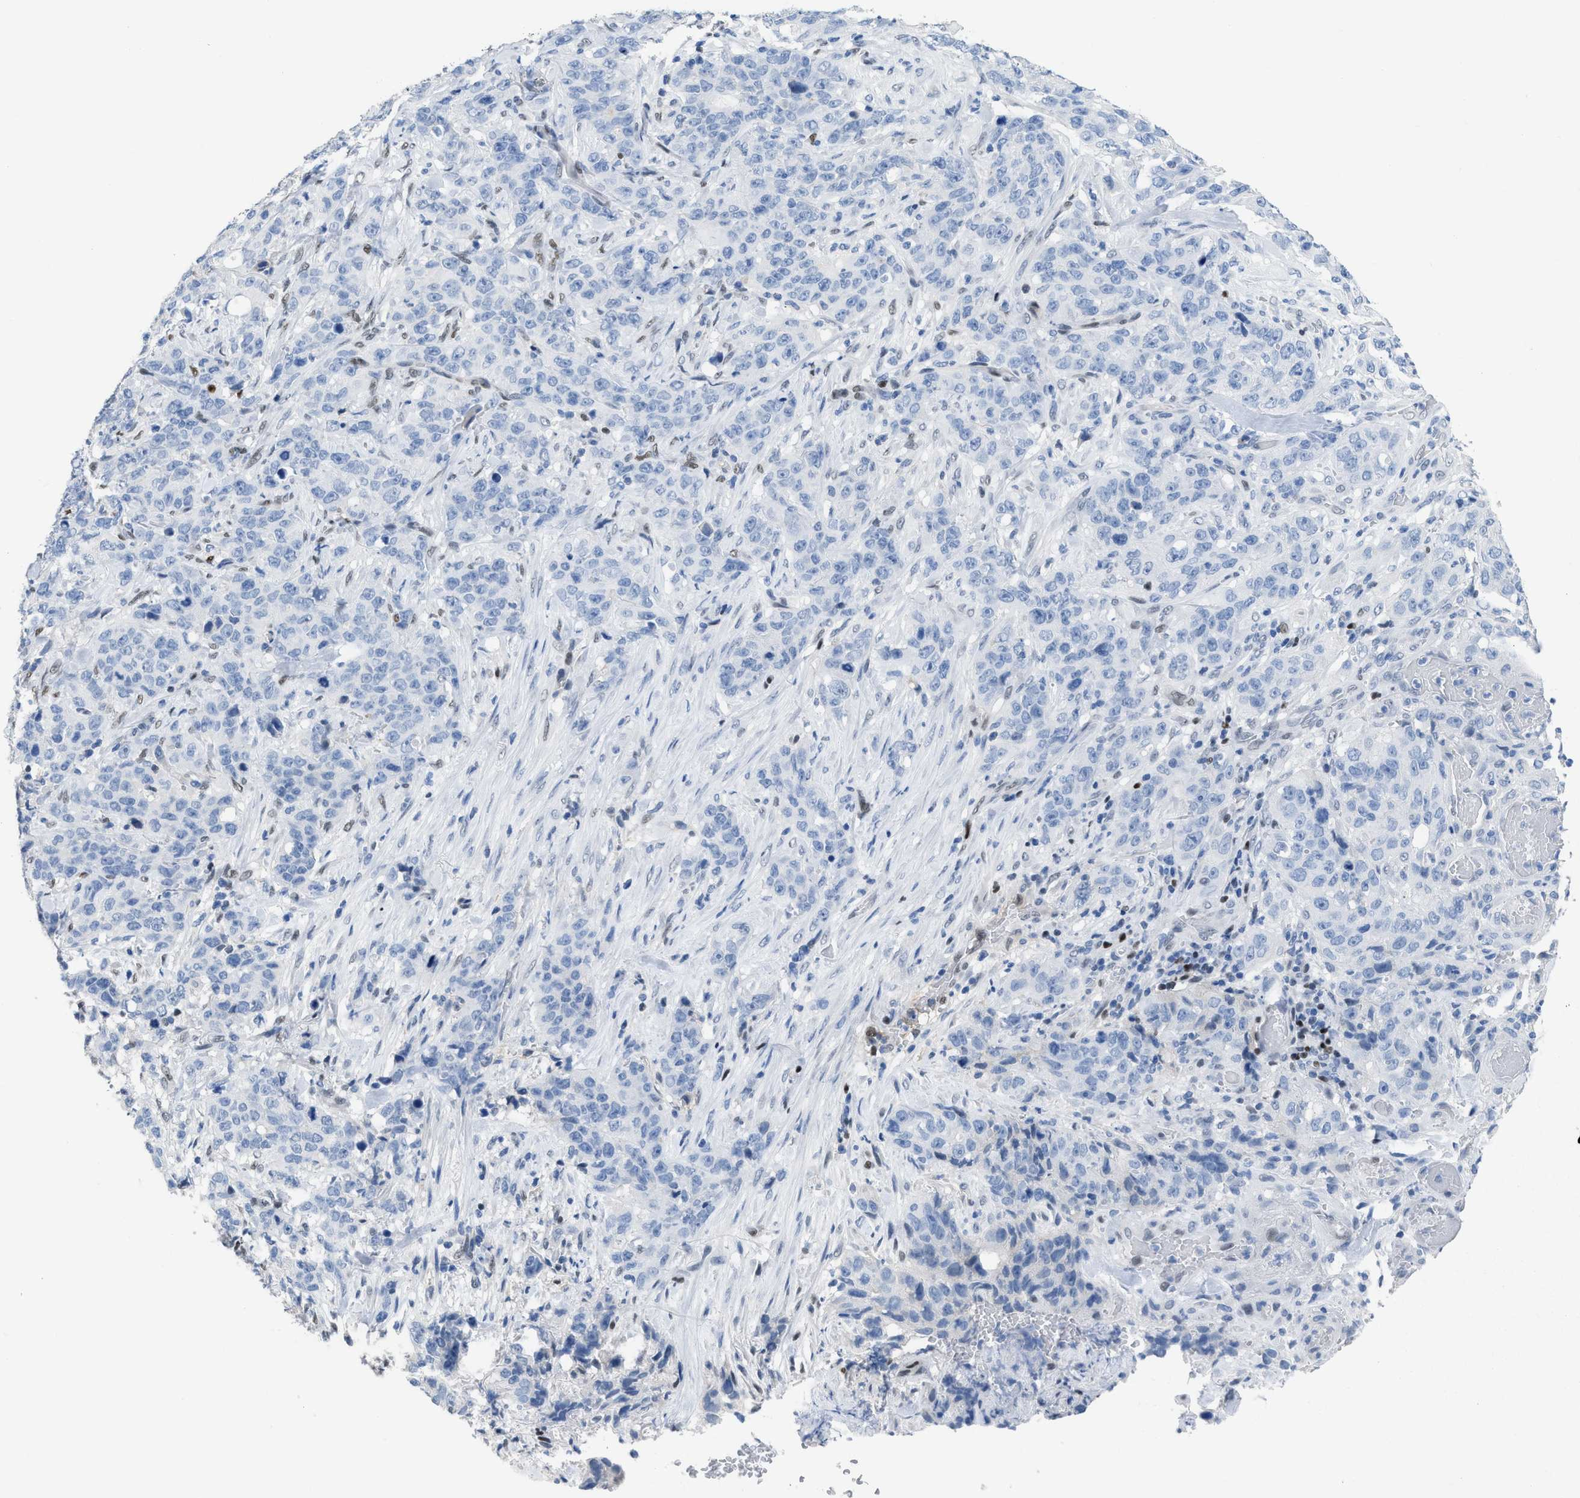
{"staining": {"intensity": "negative", "quantity": "none", "location": "none"}, "tissue": "stomach cancer", "cell_type": "Tumor cells", "image_type": "cancer", "snomed": [{"axis": "morphology", "description": "Adenocarcinoma, NOS"}, {"axis": "topography", "description": "Stomach"}], "caption": "This is an immunohistochemistry photomicrograph of human stomach cancer. There is no expression in tumor cells.", "gene": "LEF1", "patient": {"sex": "male", "age": 48}}